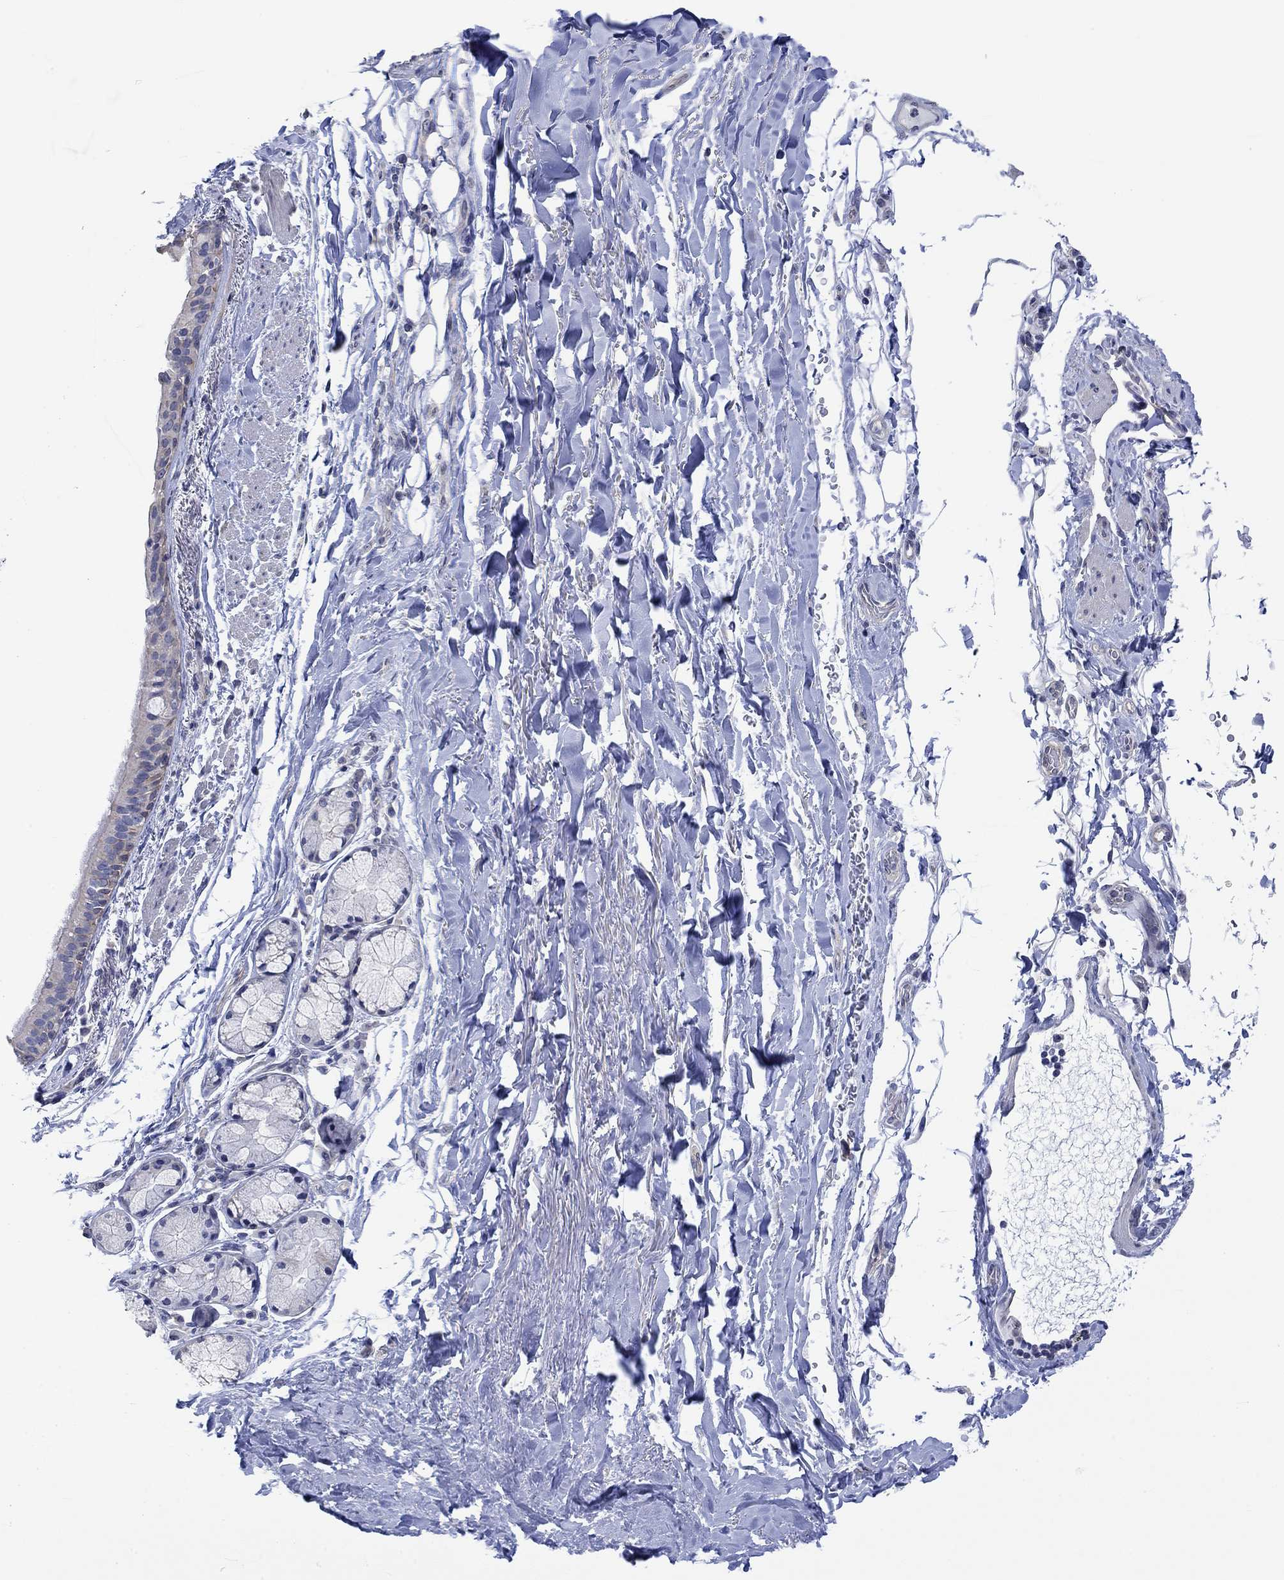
{"staining": {"intensity": "weak", "quantity": "<25%", "location": "cytoplasmic/membranous"}, "tissue": "bronchus", "cell_type": "Respiratory epithelial cells", "image_type": "normal", "snomed": [{"axis": "morphology", "description": "Normal tissue, NOS"}, {"axis": "morphology", "description": "Squamous cell carcinoma, NOS"}, {"axis": "topography", "description": "Bronchus"}, {"axis": "topography", "description": "Lung"}], "caption": "The image displays no significant staining in respiratory epithelial cells of bronchus. (Stains: DAB (3,3'-diaminobenzidine) immunohistochemistry (IHC) with hematoxylin counter stain, Microscopy: brightfield microscopy at high magnification).", "gene": "AGRP", "patient": {"sex": "male", "age": 69}}